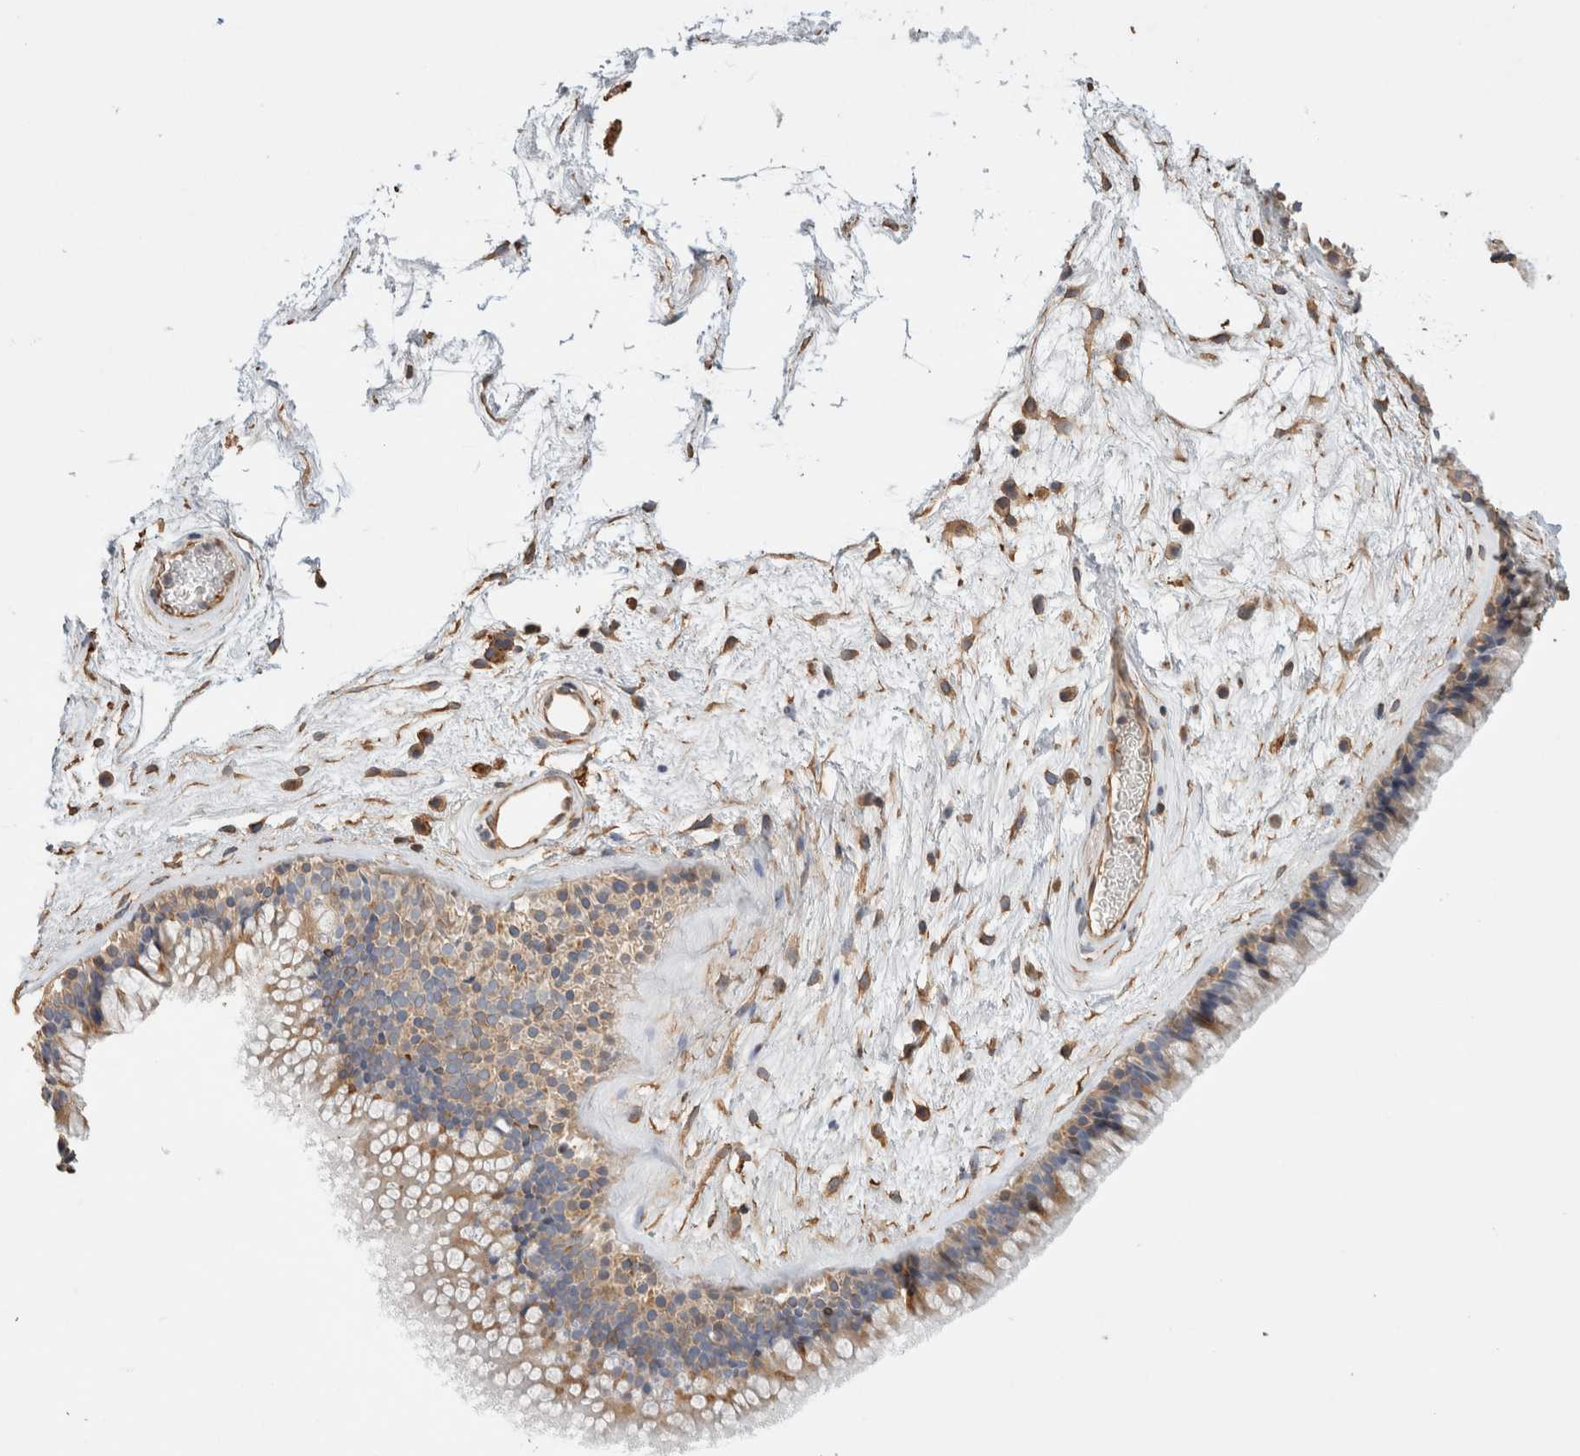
{"staining": {"intensity": "weak", "quantity": ">75%", "location": "cytoplasmic/membranous"}, "tissue": "nasopharynx", "cell_type": "Respiratory epithelial cells", "image_type": "normal", "snomed": [{"axis": "morphology", "description": "Normal tissue, NOS"}, {"axis": "morphology", "description": "Inflammation, NOS"}, {"axis": "topography", "description": "Nasopharynx"}], "caption": "Immunohistochemistry (IHC) photomicrograph of unremarkable nasopharynx: human nasopharynx stained using immunohistochemistry (IHC) displays low levels of weak protein expression localized specifically in the cytoplasmic/membranous of respiratory epithelial cells, appearing as a cytoplasmic/membranous brown color.", "gene": "PROS1", "patient": {"sex": "male", "age": 48}}